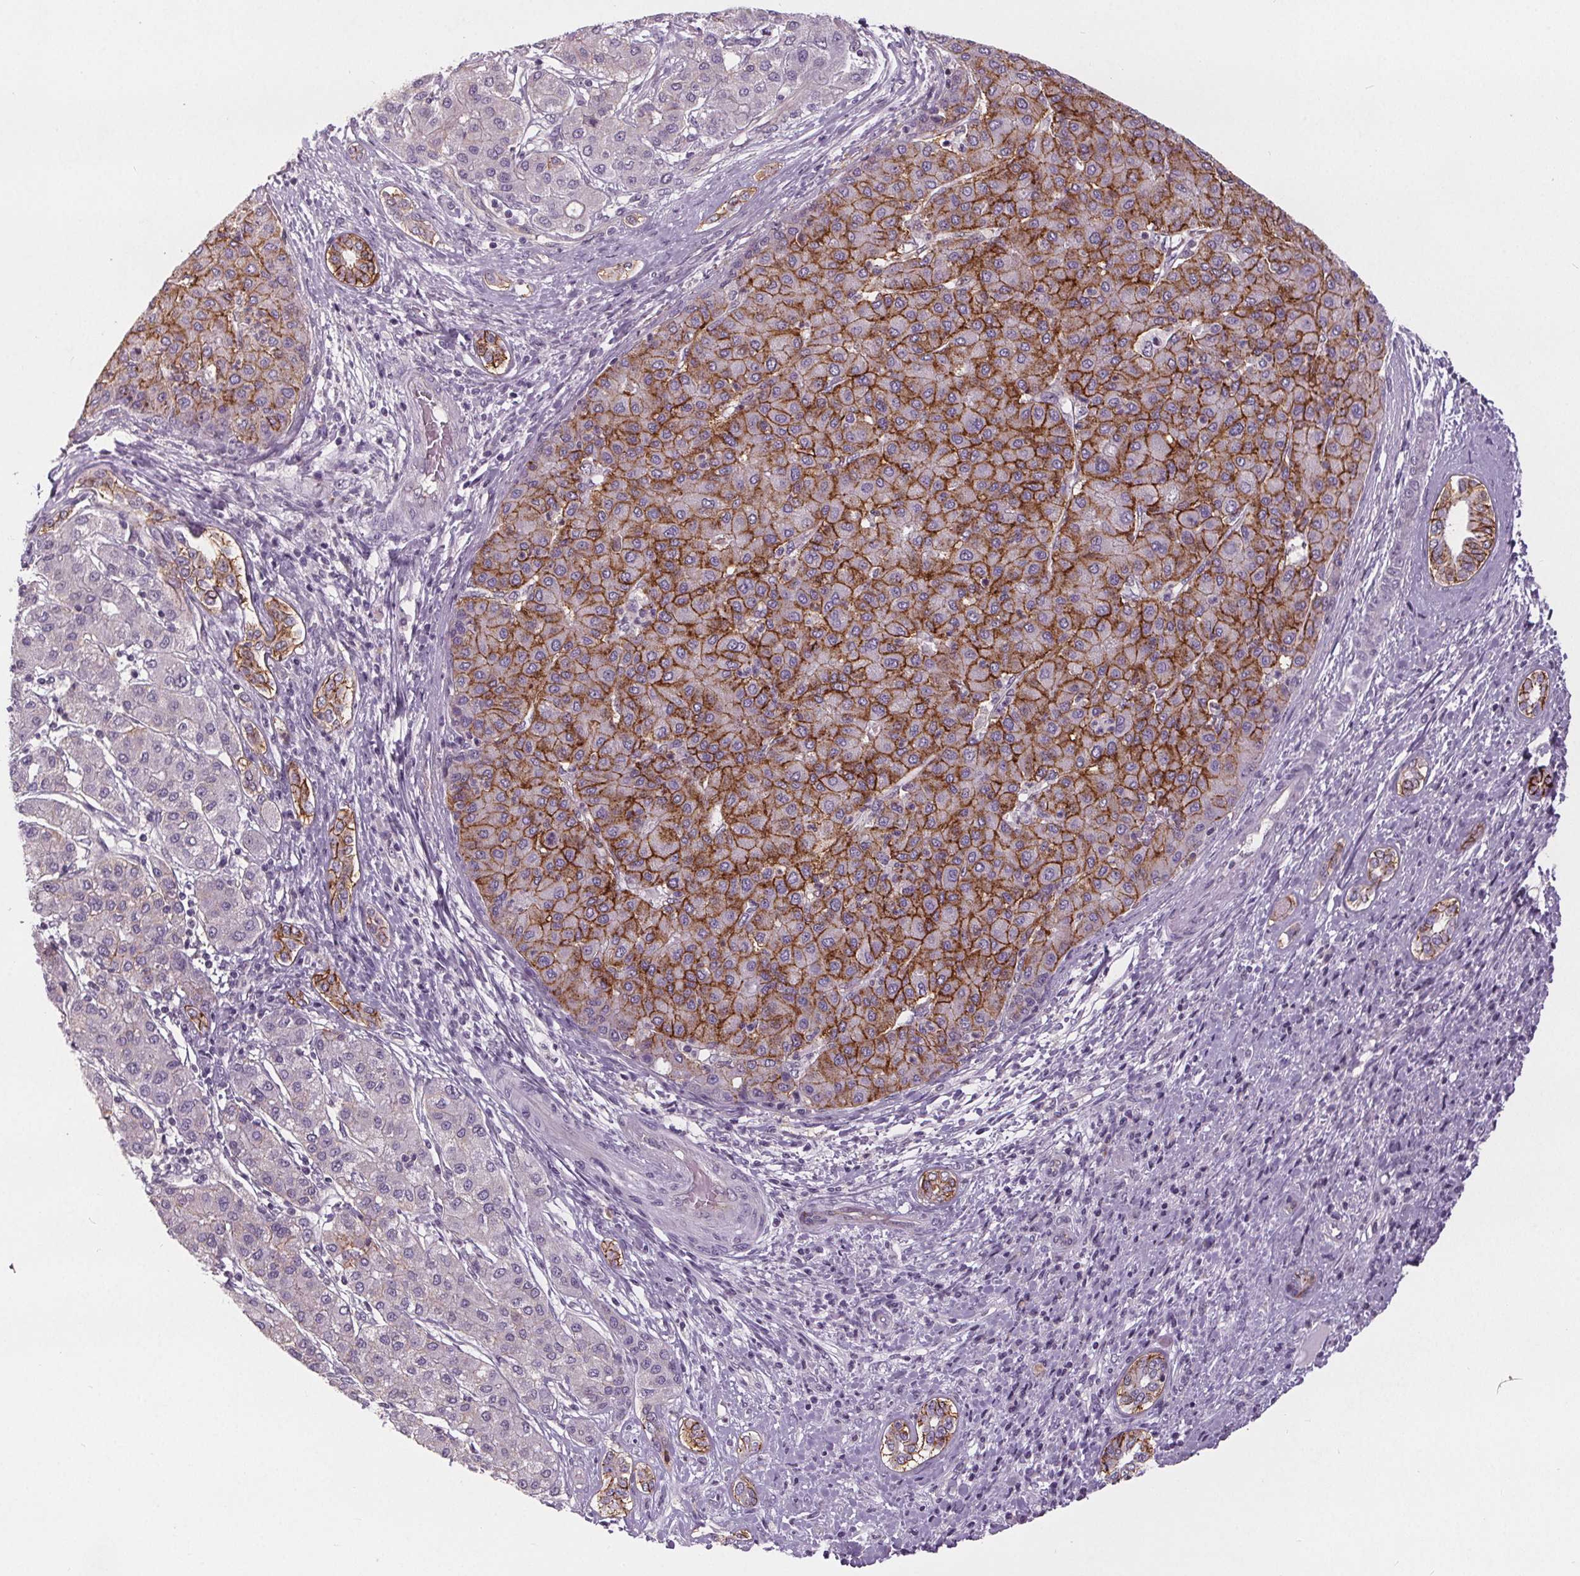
{"staining": {"intensity": "moderate", "quantity": "25%-75%", "location": "cytoplasmic/membranous"}, "tissue": "liver cancer", "cell_type": "Tumor cells", "image_type": "cancer", "snomed": [{"axis": "morphology", "description": "Carcinoma, Hepatocellular, NOS"}, {"axis": "topography", "description": "Liver"}], "caption": "Liver cancer stained with immunohistochemistry (IHC) reveals moderate cytoplasmic/membranous expression in approximately 25%-75% of tumor cells.", "gene": "ATP1A1", "patient": {"sex": "male", "age": 65}}